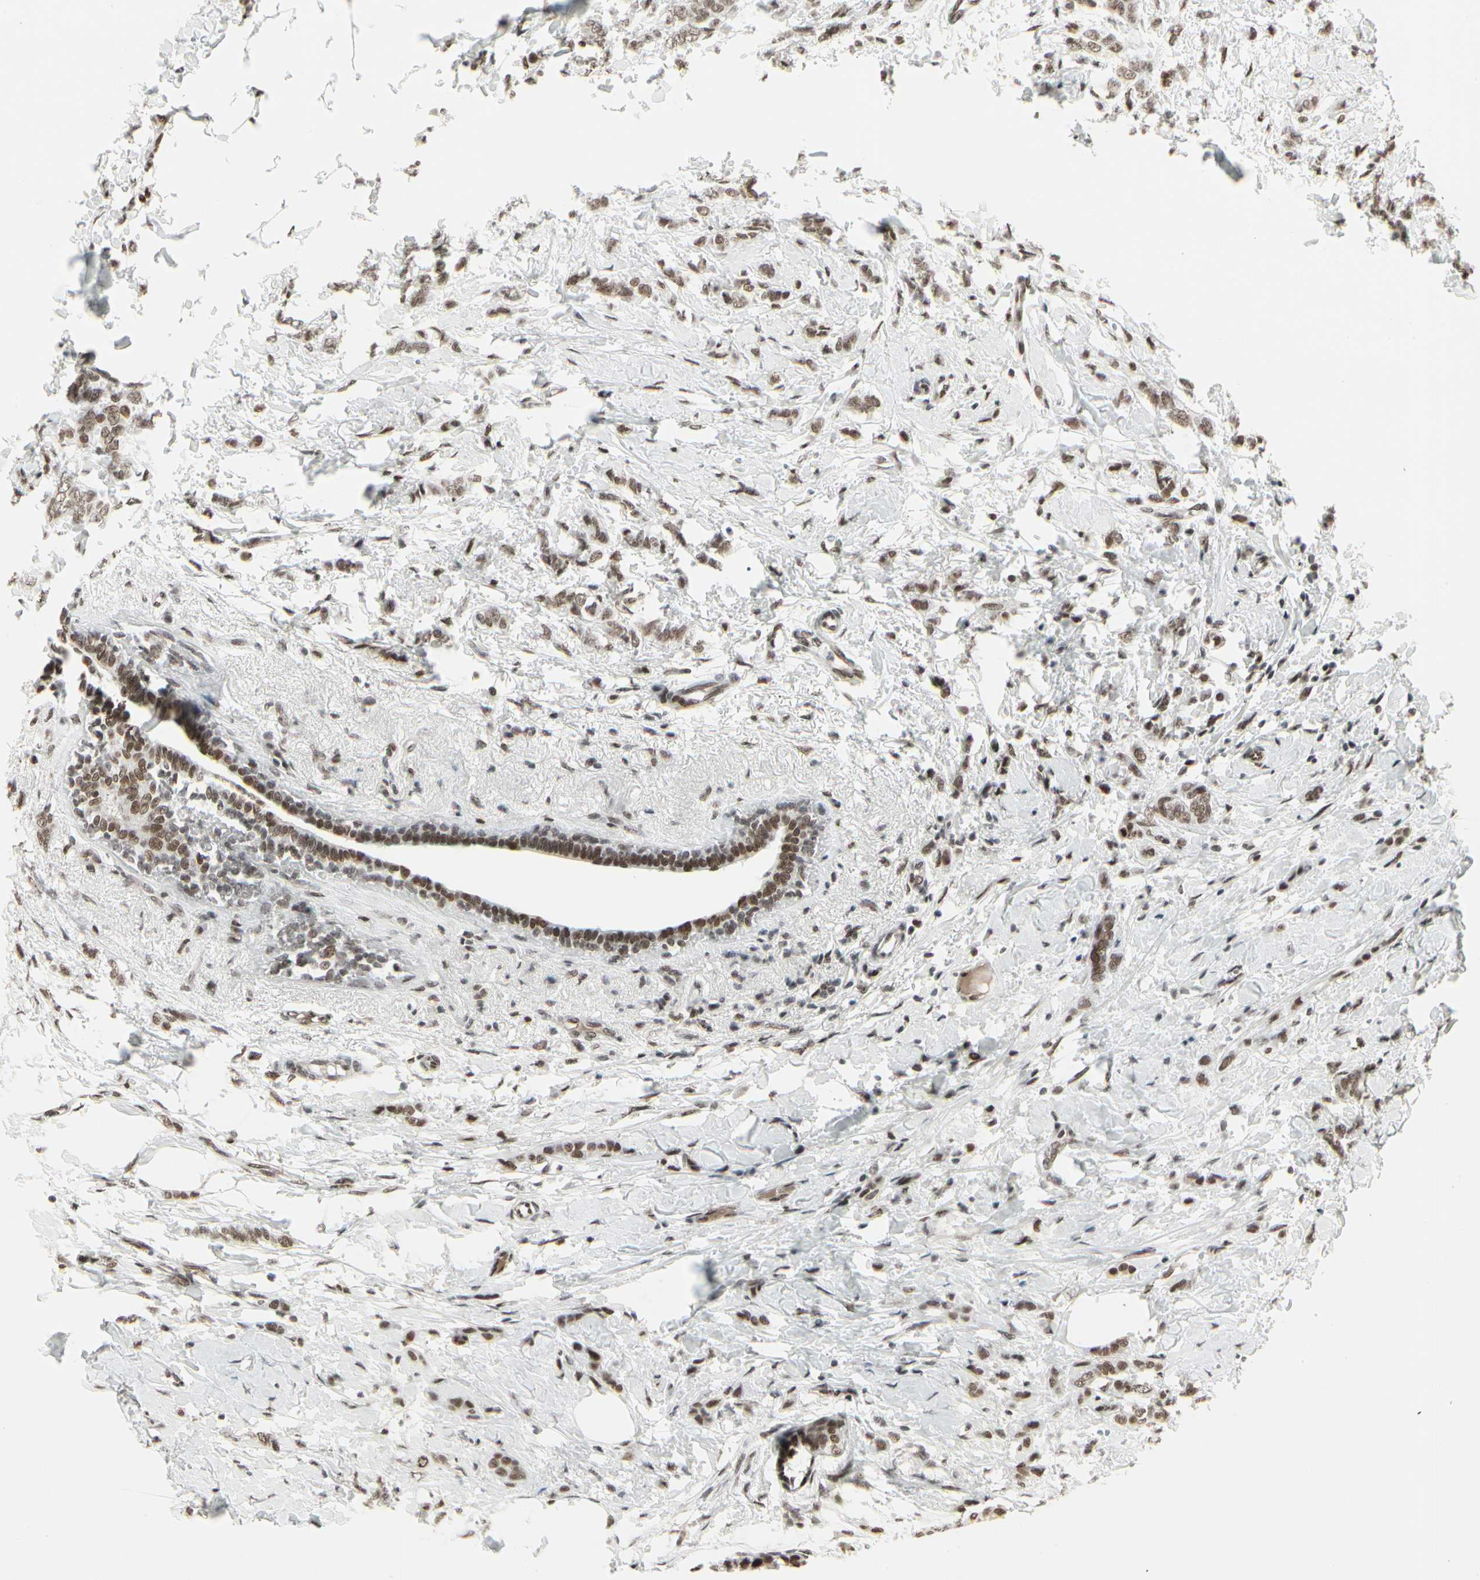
{"staining": {"intensity": "moderate", "quantity": ">75%", "location": "nuclear"}, "tissue": "breast cancer", "cell_type": "Tumor cells", "image_type": "cancer", "snomed": [{"axis": "morphology", "description": "Lobular carcinoma, in situ"}, {"axis": "morphology", "description": "Lobular carcinoma"}, {"axis": "topography", "description": "Breast"}], "caption": "A medium amount of moderate nuclear positivity is present in about >75% of tumor cells in breast cancer tissue. The staining was performed using DAB, with brown indicating positive protein expression. Nuclei are stained blue with hematoxylin.", "gene": "HMG20A", "patient": {"sex": "female", "age": 41}}